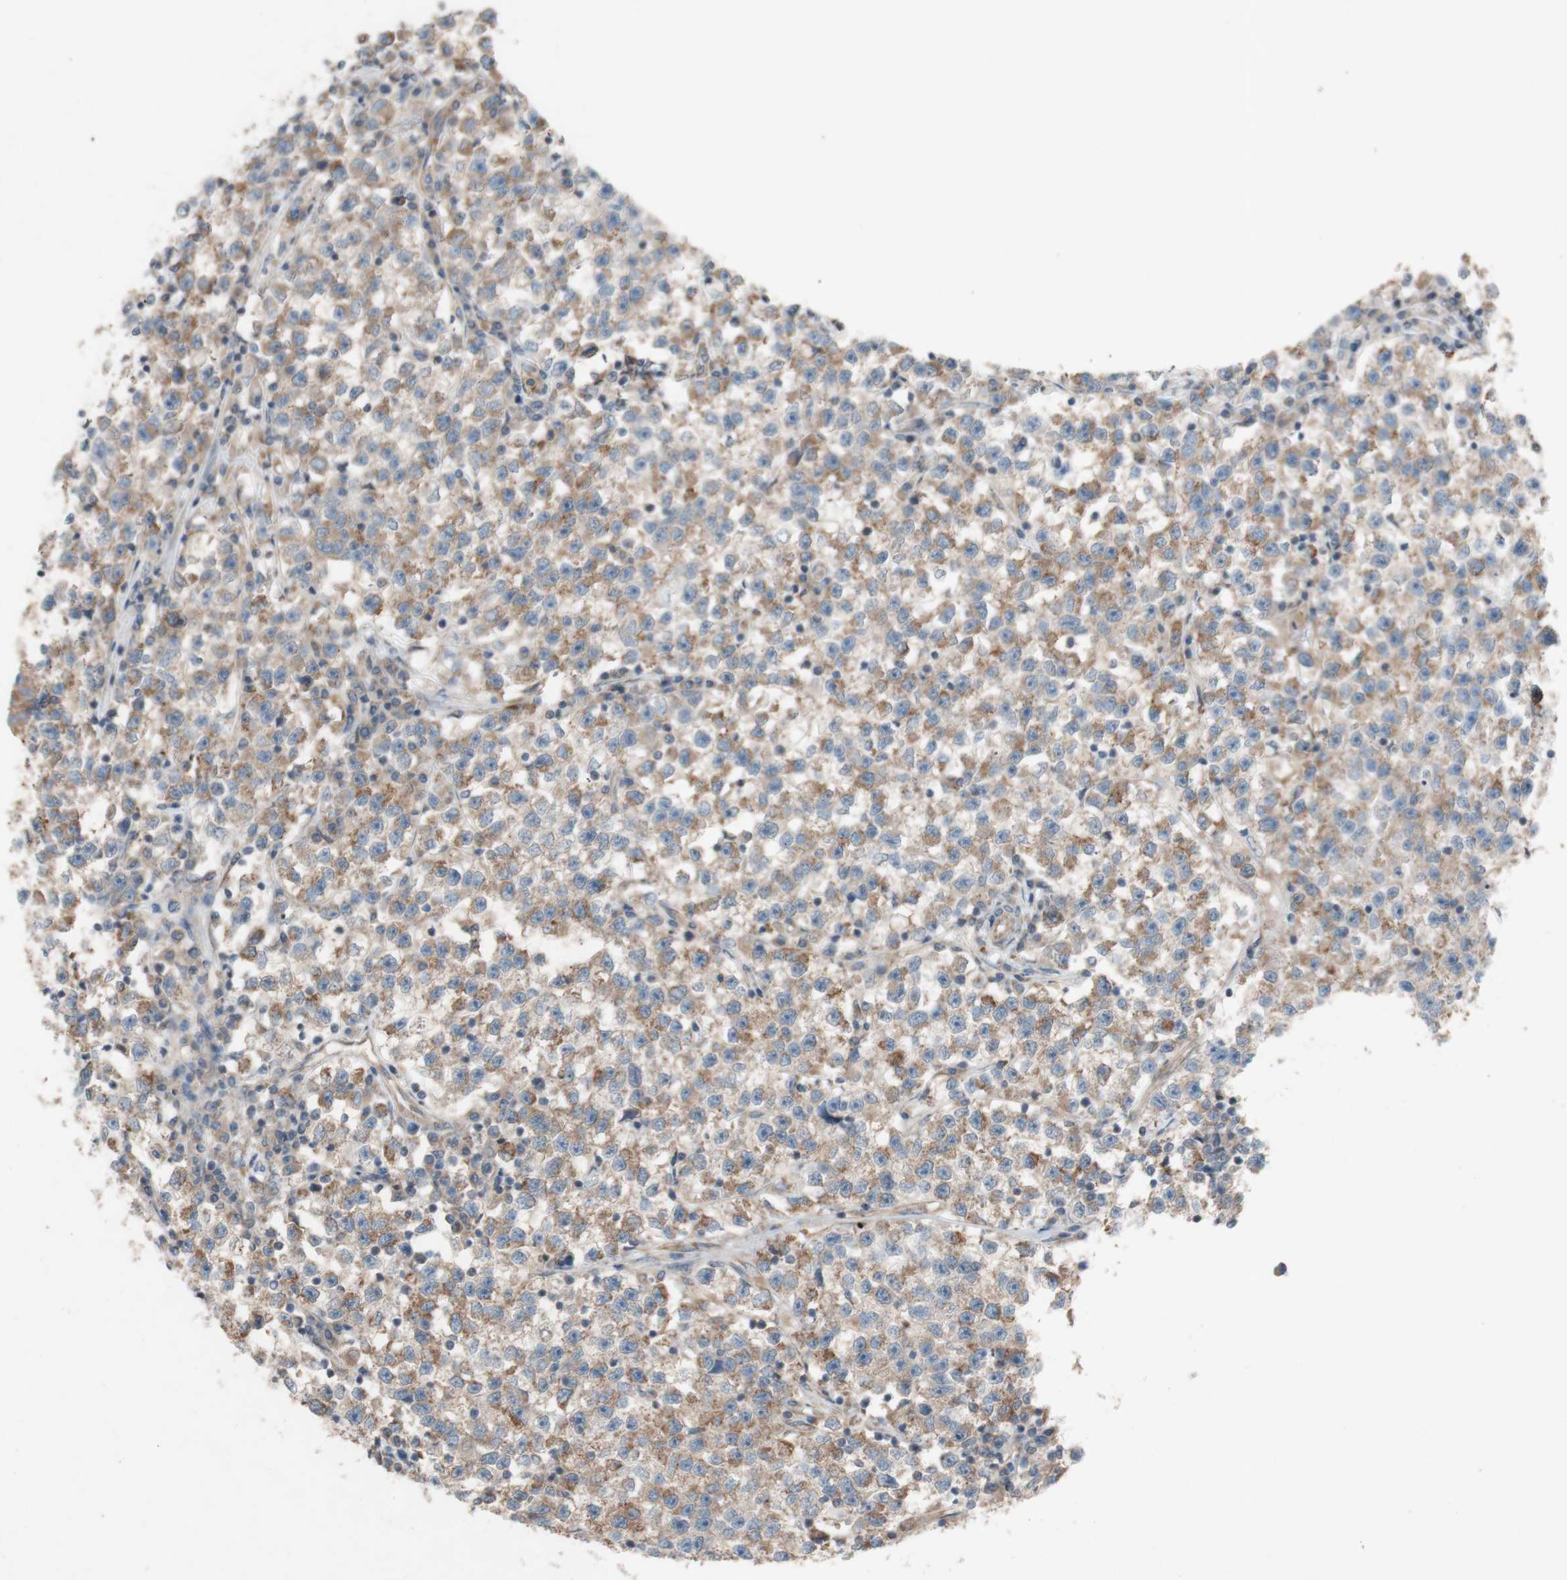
{"staining": {"intensity": "moderate", "quantity": ">75%", "location": "cytoplasmic/membranous"}, "tissue": "testis cancer", "cell_type": "Tumor cells", "image_type": "cancer", "snomed": [{"axis": "morphology", "description": "Seminoma, NOS"}, {"axis": "topography", "description": "Testis"}], "caption": "DAB immunohistochemical staining of human seminoma (testis) shows moderate cytoplasmic/membranous protein staining in approximately >75% of tumor cells. The staining is performed using DAB brown chromogen to label protein expression. The nuclei are counter-stained blue using hematoxylin.", "gene": "TST", "patient": {"sex": "male", "age": 22}}